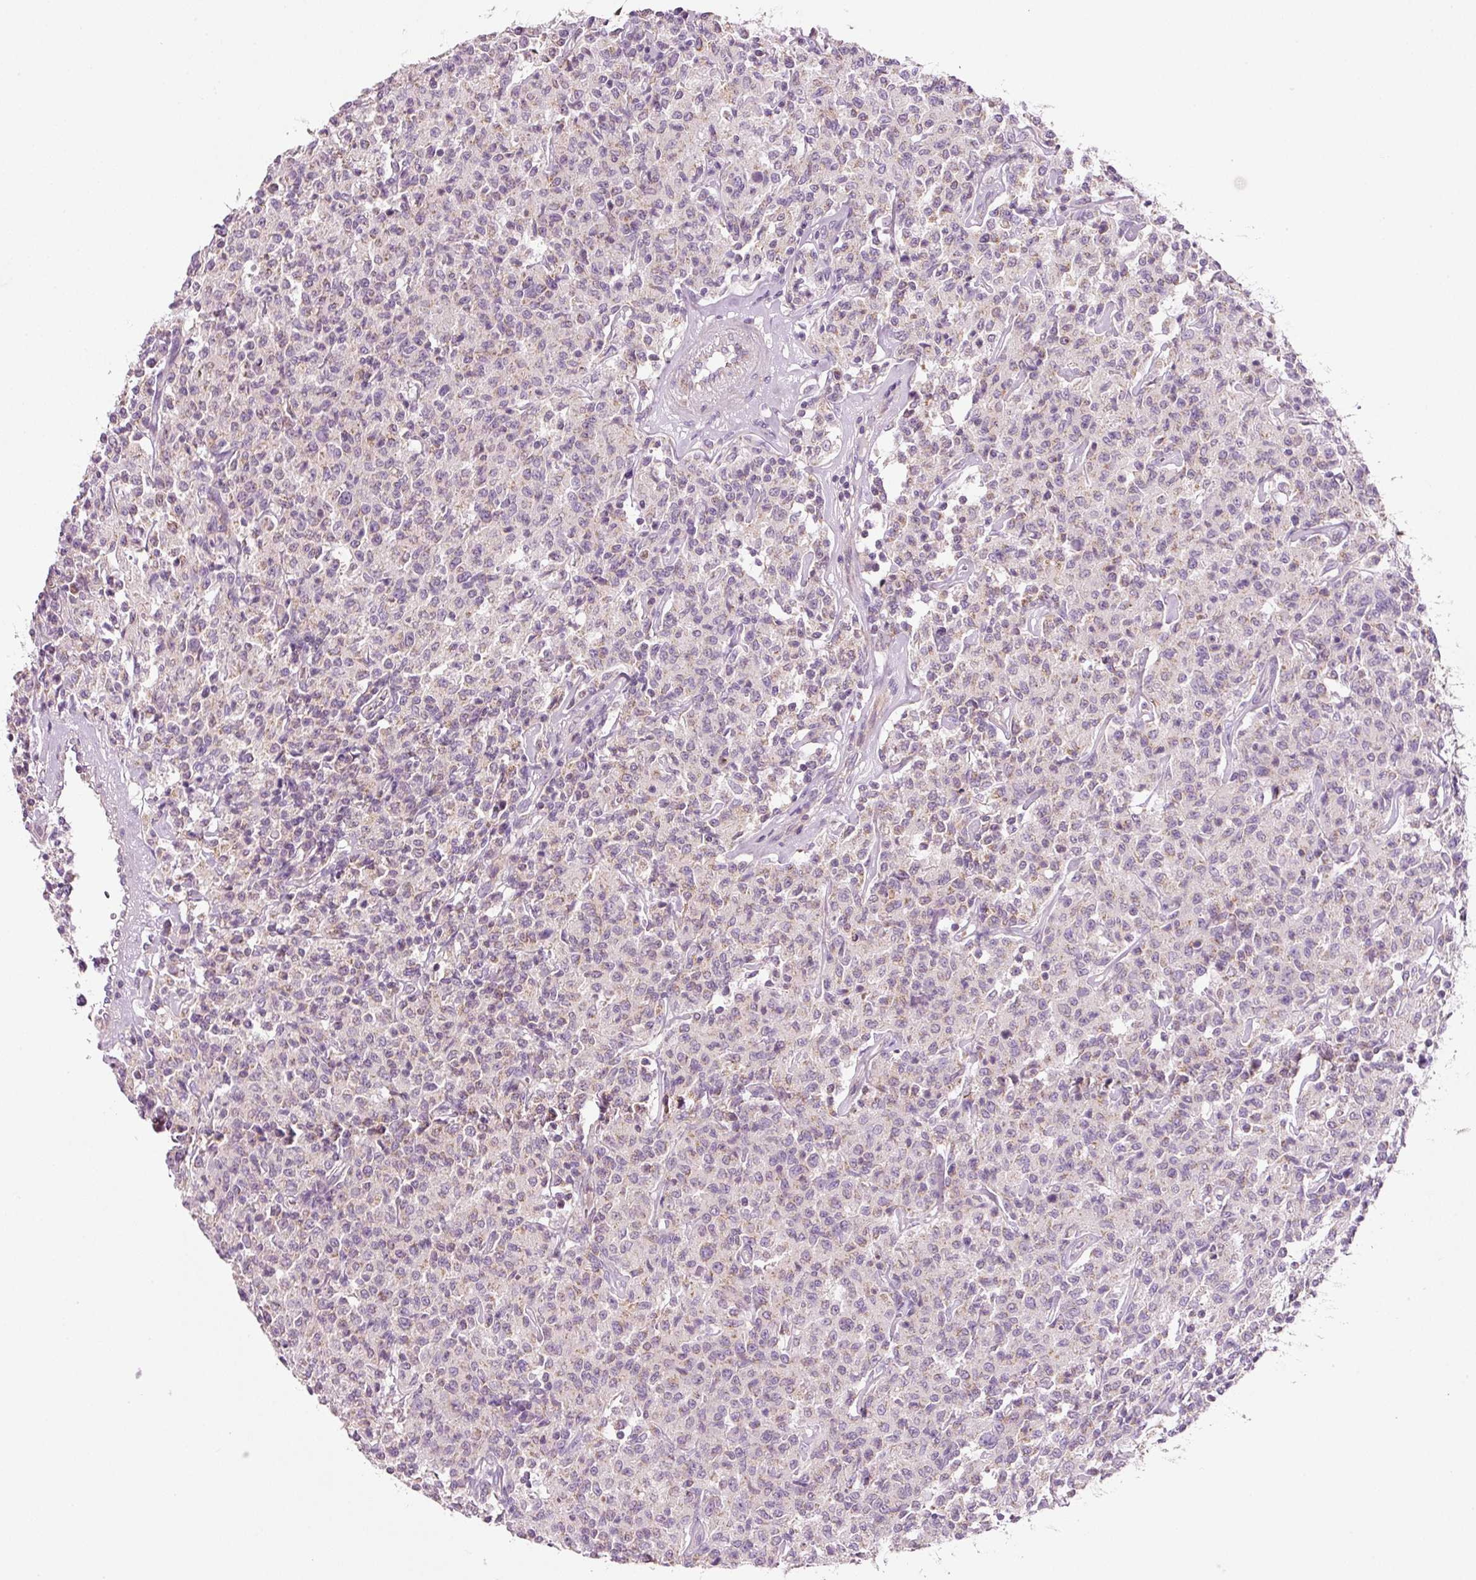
{"staining": {"intensity": "weak", "quantity": "<25%", "location": "cytoplasmic/membranous"}, "tissue": "lymphoma", "cell_type": "Tumor cells", "image_type": "cancer", "snomed": [{"axis": "morphology", "description": "Malignant lymphoma, non-Hodgkin's type, Low grade"}, {"axis": "topography", "description": "Small intestine"}], "caption": "This is an immunohistochemistry (IHC) image of lymphoma. There is no positivity in tumor cells.", "gene": "NDUFA1", "patient": {"sex": "female", "age": 59}}